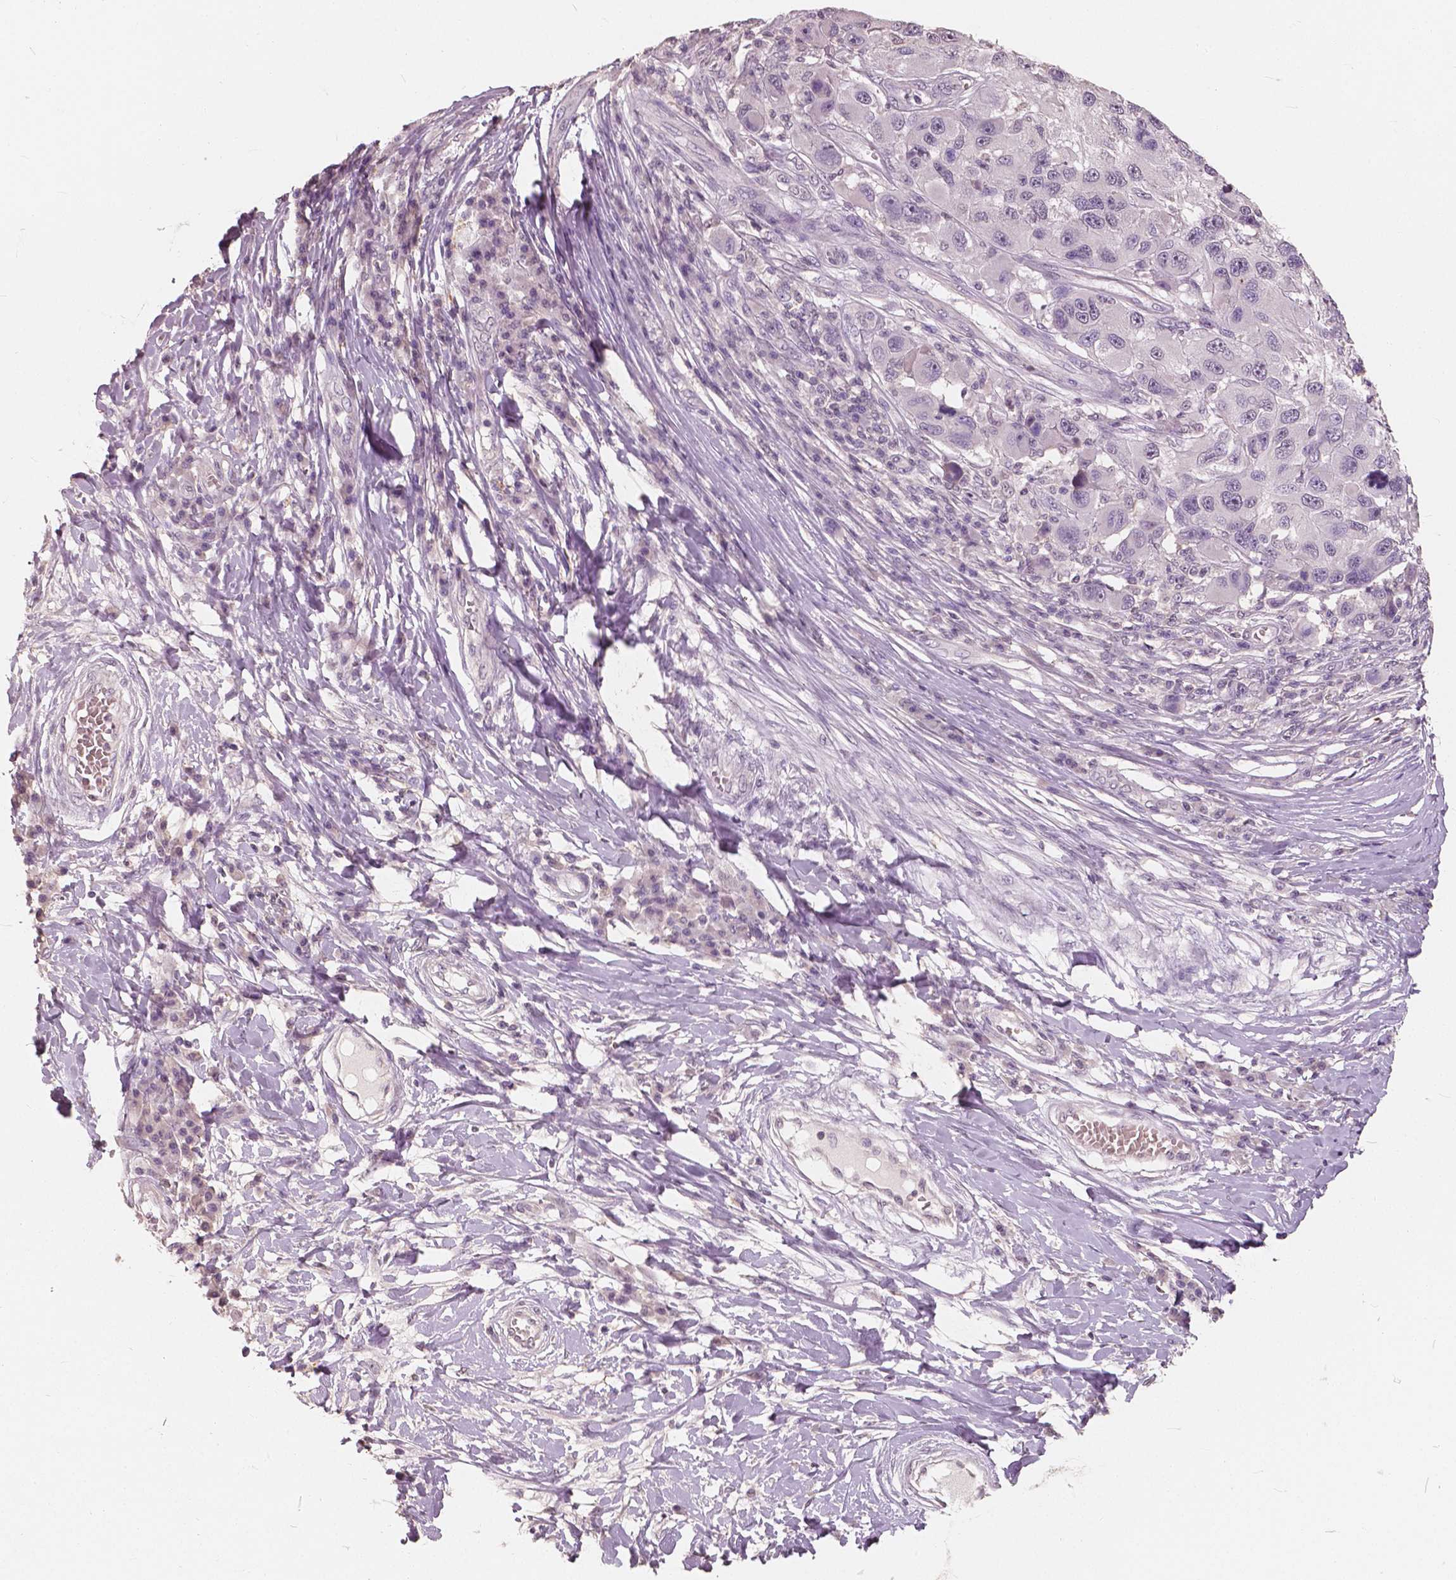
{"staining": {"intensity": "negative", "quantity": "none", "location": "none"}, "tissue": "melanoma", "cell_type": "Tumor cells", "image_type": "cancer", "snomed": [{"axis": "morphology", "description": "Malignant melanoma, NOS"}, {"axis": "topography", "description": "Skin"}], "caption": "Immunohistochemistry photomicrograph of human malignant melanoma stained for a protein (brown), which shows no staining in tumor cells.", "gene": "SAT2", "patient": {"sex": "male", "age": 53}}